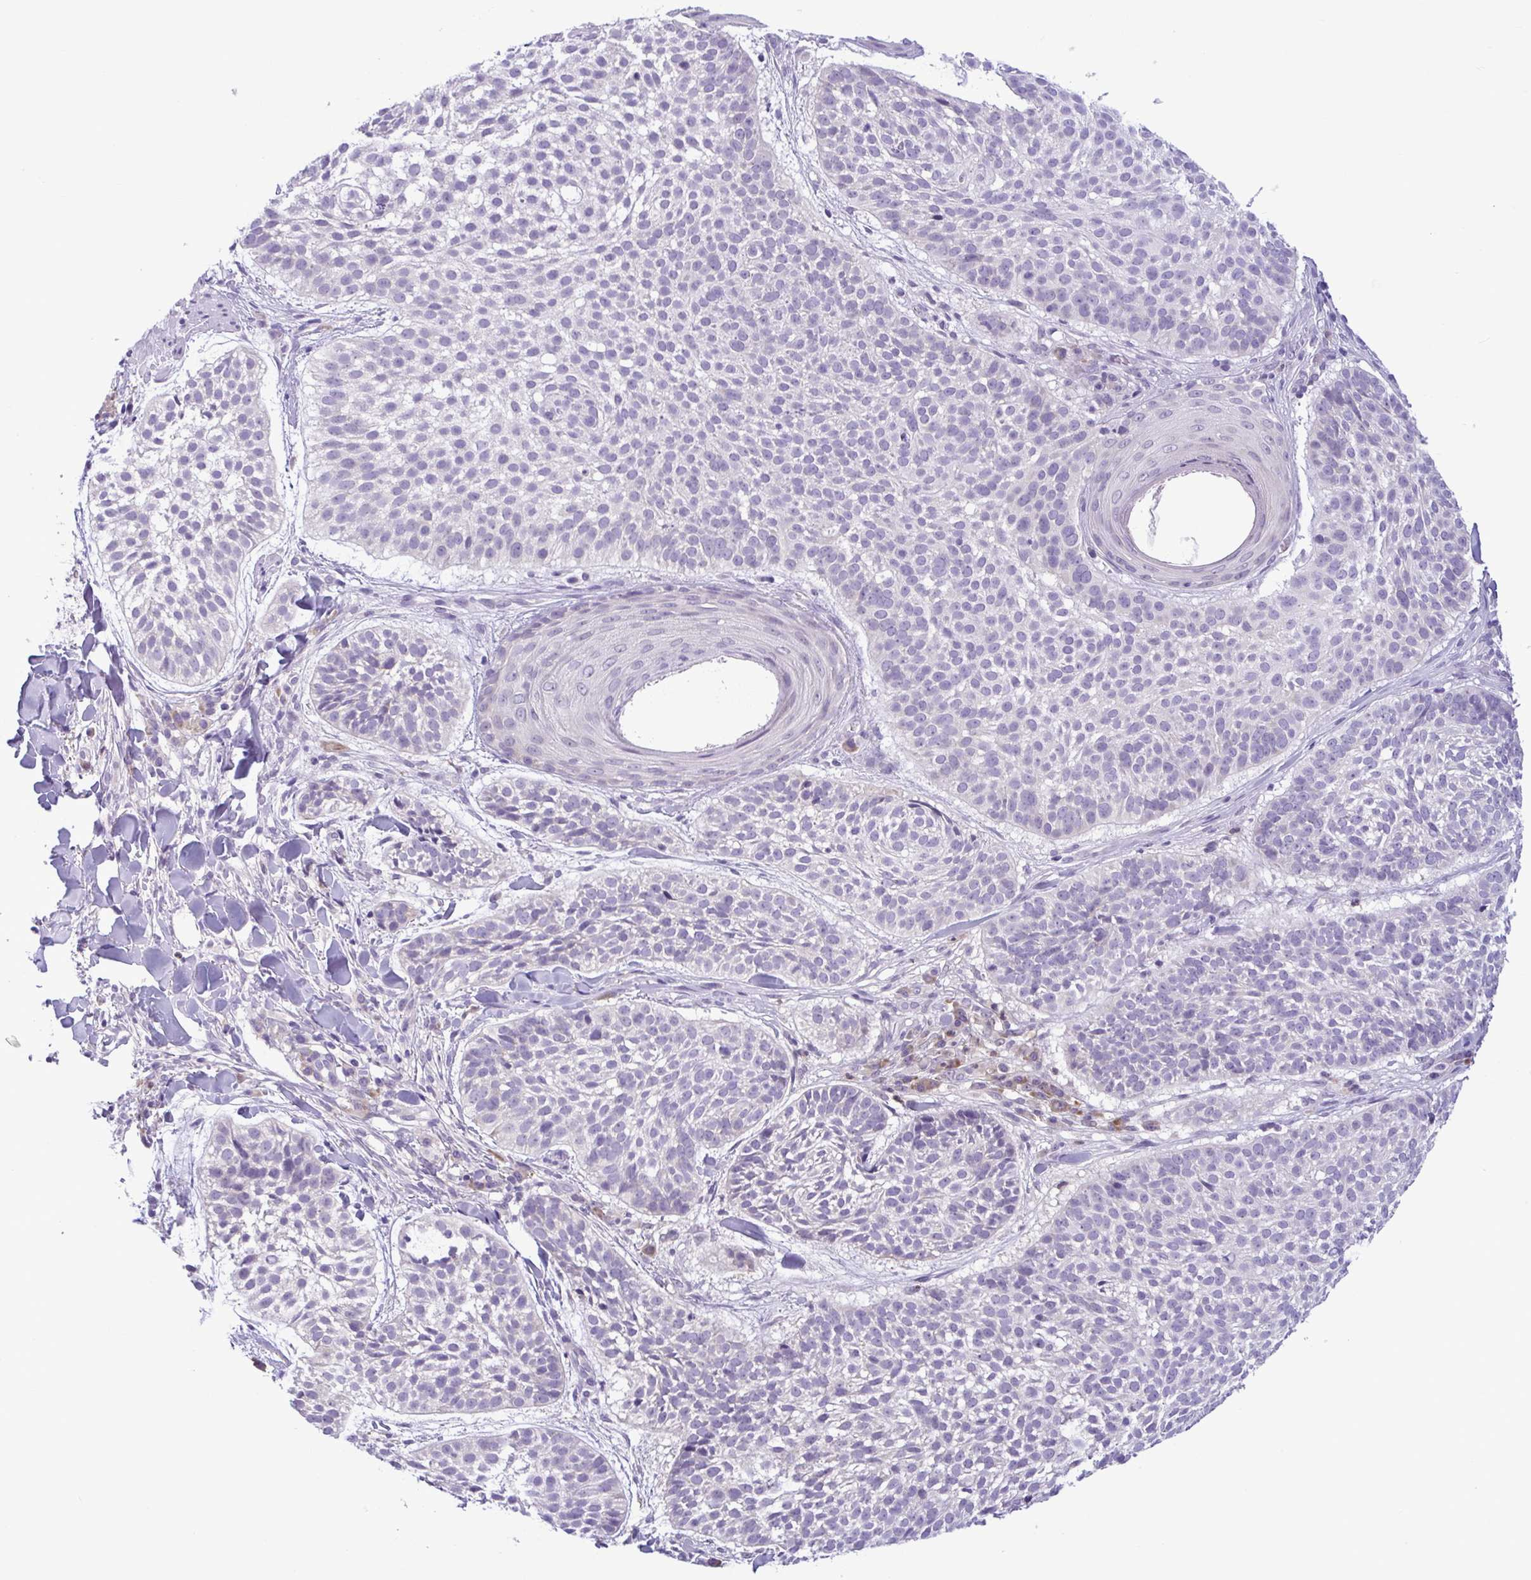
{"staining": {"intensity": "negative", "quantity": "none", "location": "none"}, "tissue": "skin cancer", "cell_type": "Tumor cells", "image_type": "cancer", "snomed": [{"axis": "morphology", "description": "Basal cell carcinoma"}, {"axis": "topography", "description": "Skin"}, {"axis": "topography", "description": "Skin of scalp"}], "caption": "An IHC photomicrograph of skin cancer is shown. There is no staining in tumor cells of skin cancer.", "gene": "WNT9B", "patient": {"sex": "female", "age": 45}}